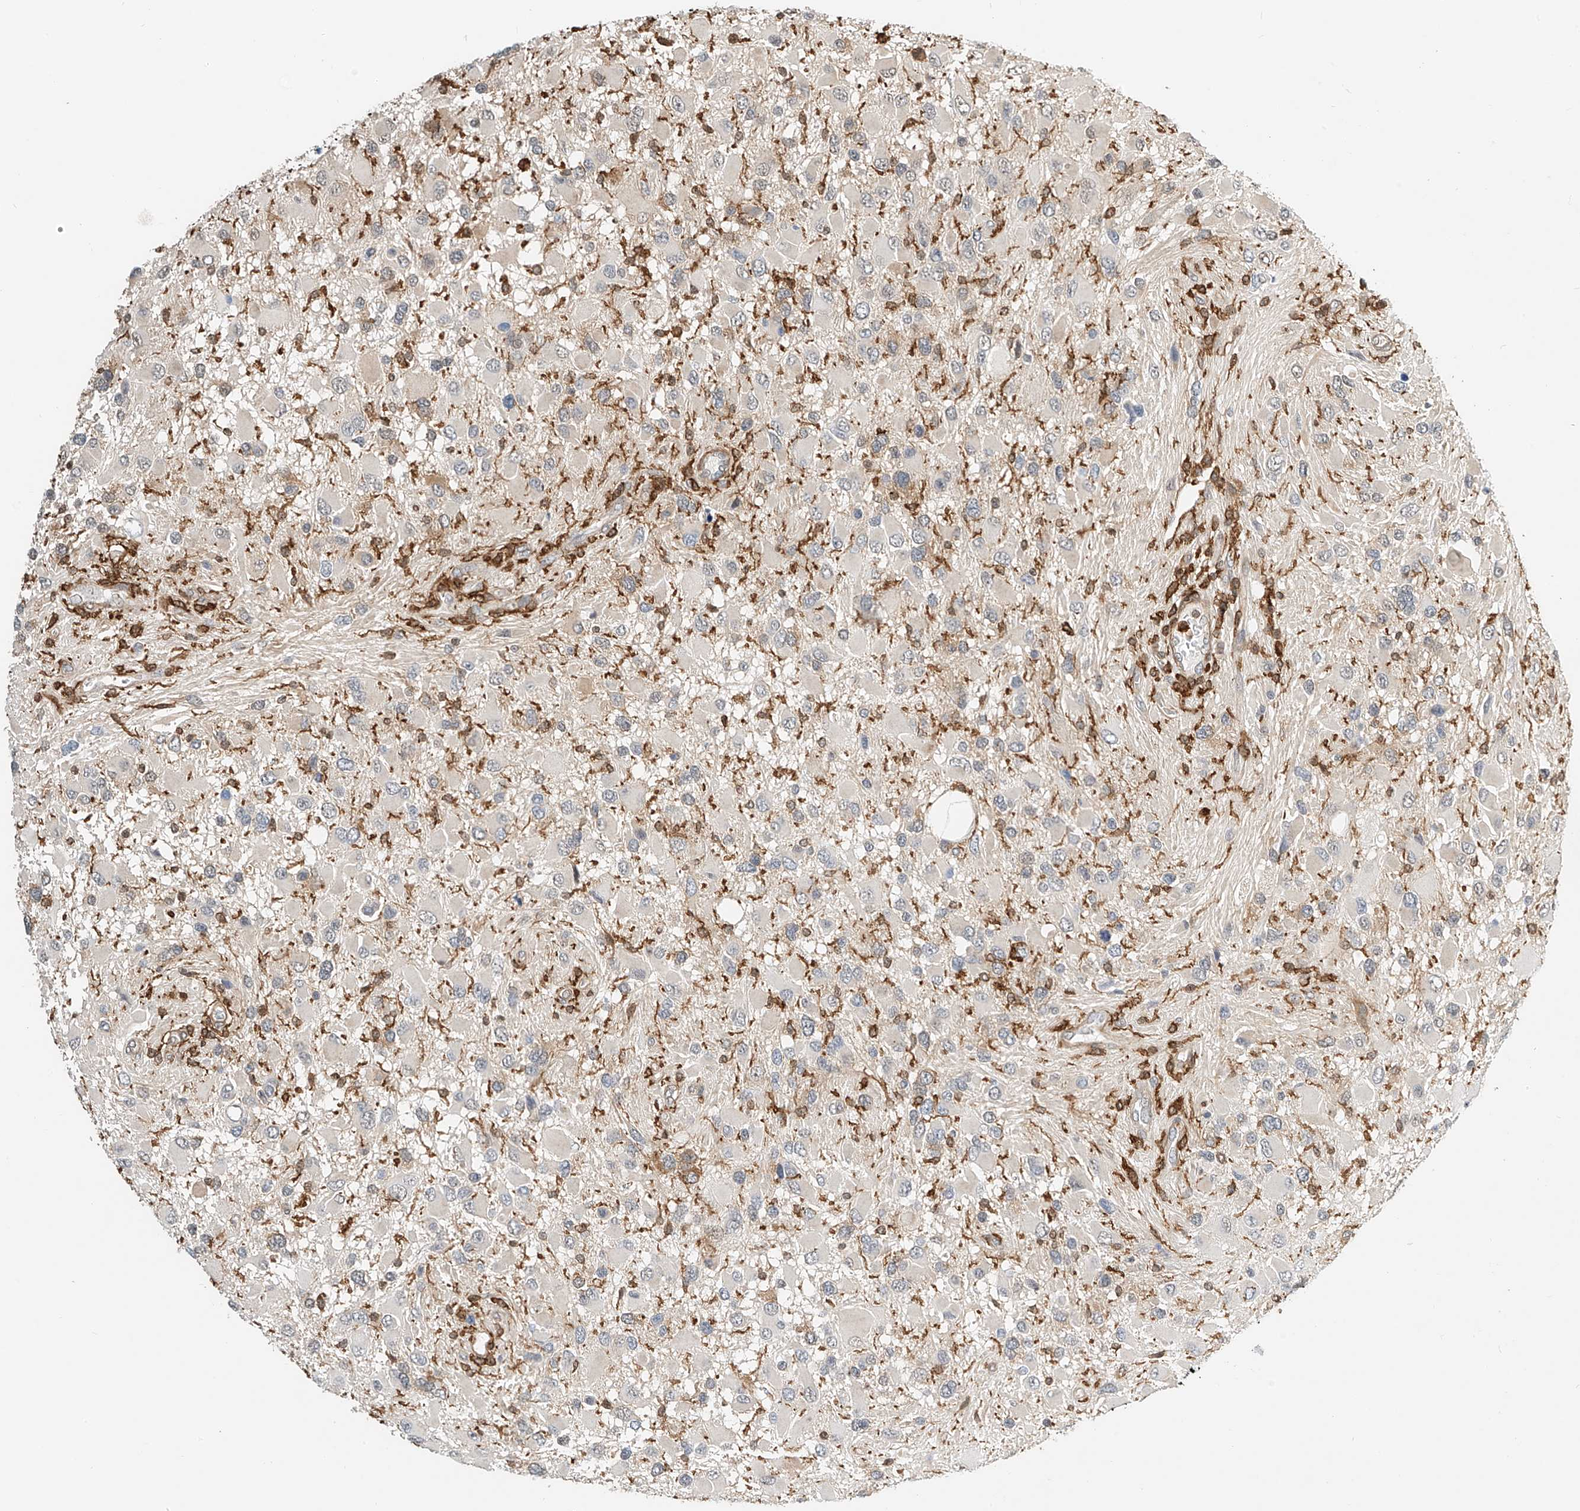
{"staining": {"intensity": "negative", "quantity": "none", "location": "none"}, "tissue": "glioma", "cell_type": "Tumor cells", "image_type": "cancer", "snomed": [{"axis": "morphology", "description": "Glioma, malignant, High grade"}, {"axis": "topography", "description": "Brain"}], "caption": "The immunohistochemistry (IHC) histopathology image has no significant staining in tumor cells of malignant glioma (high-grade) tissue.", "gene": "MICAL1", "patient": {"sex": "male", "age": 53}}